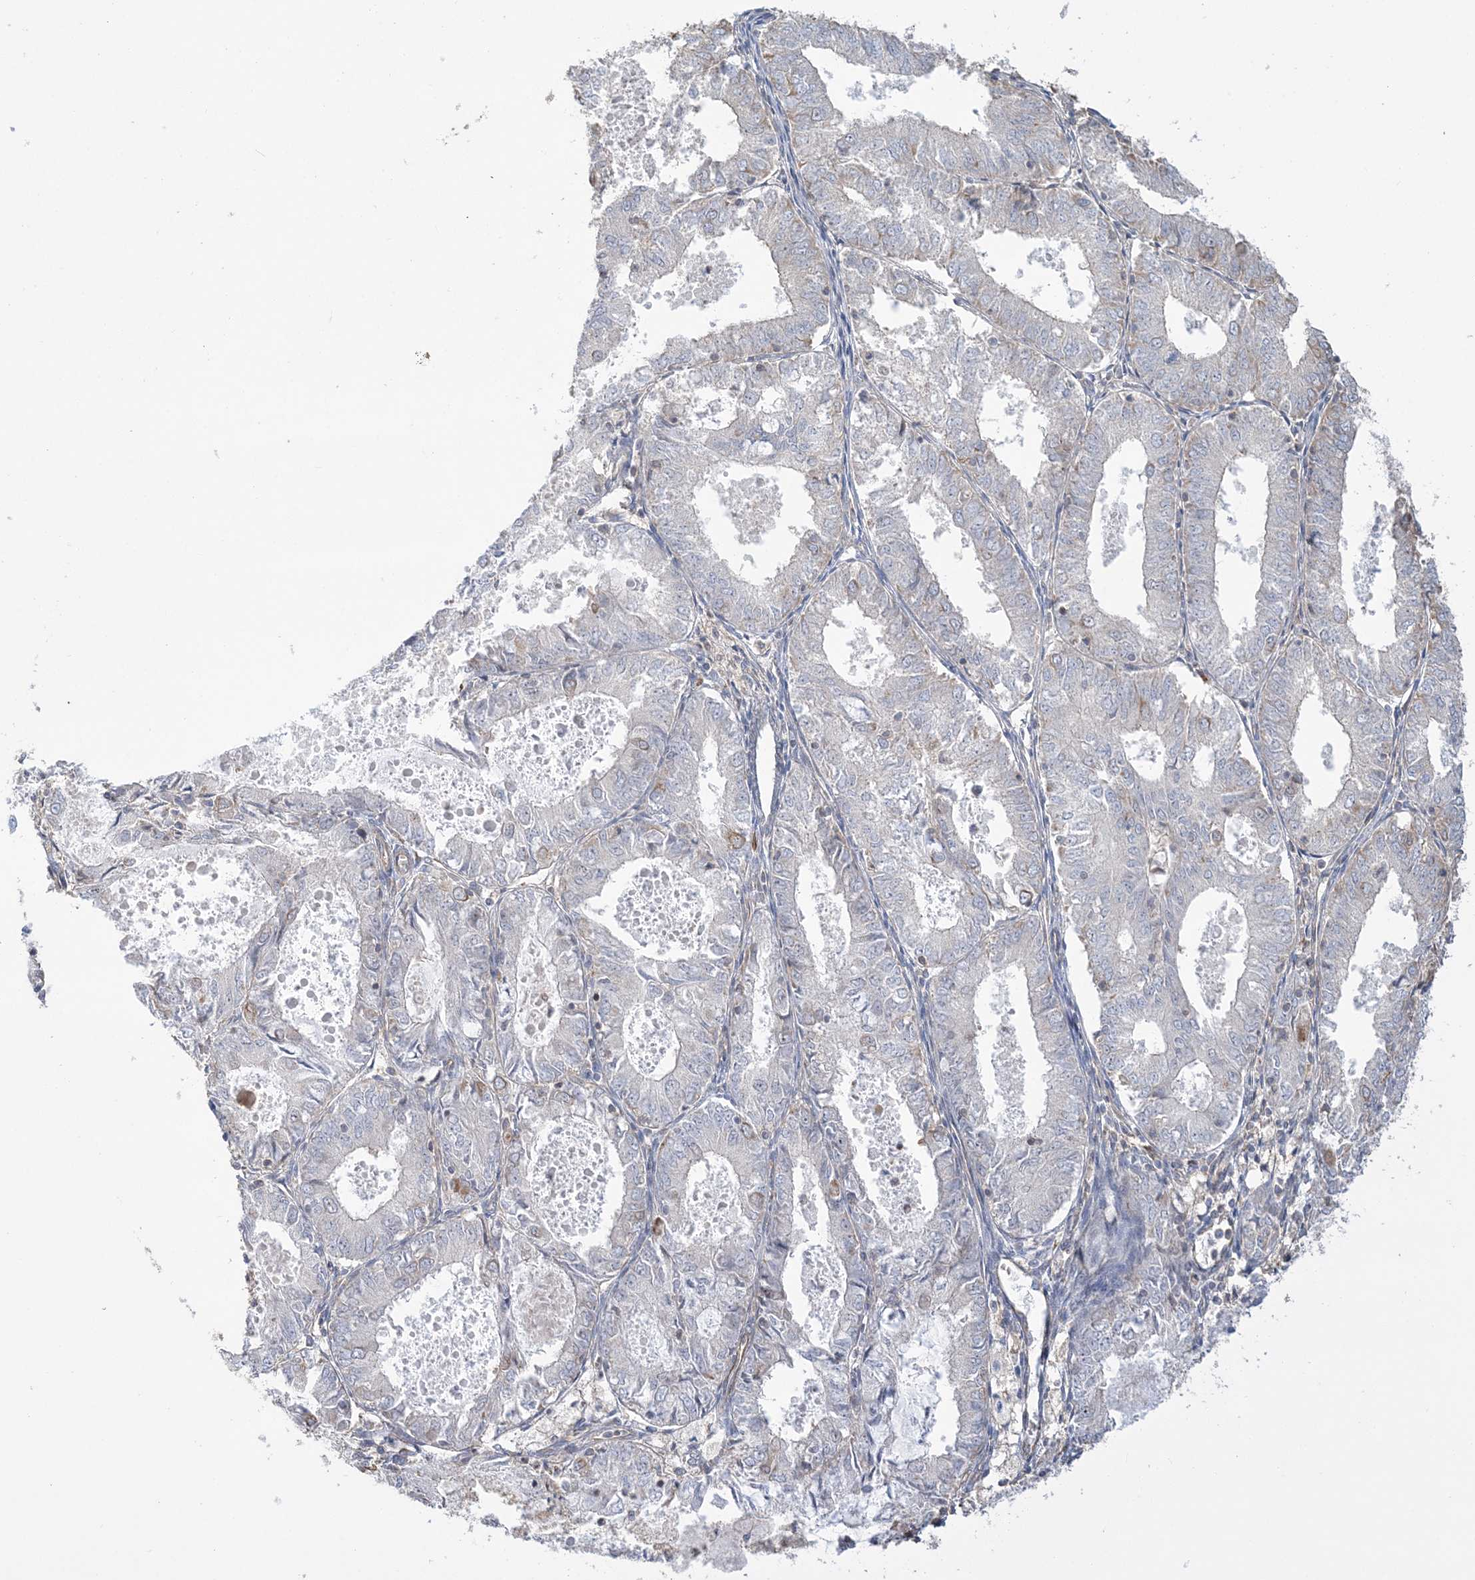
{"staining": {"intensity": "weak", "quantity": "<25%", "location": "cytoplasmic/membranous"}, "tissue": "endometrial cancer", "cell_type": "Tumor cells", "image_type": "cancer", "snomed": [{"axis": "morphology", "description": "Adenocarcinoma, NOS"}, {"axis": "topography", "description": "Endometrium"}], "caption": "Immunohistochemistry (IHC) of human endometrial cancer displays no staining in tumor cells.", "gene": "ZNF821", "patient": {"sex": "female", "age": 57}}